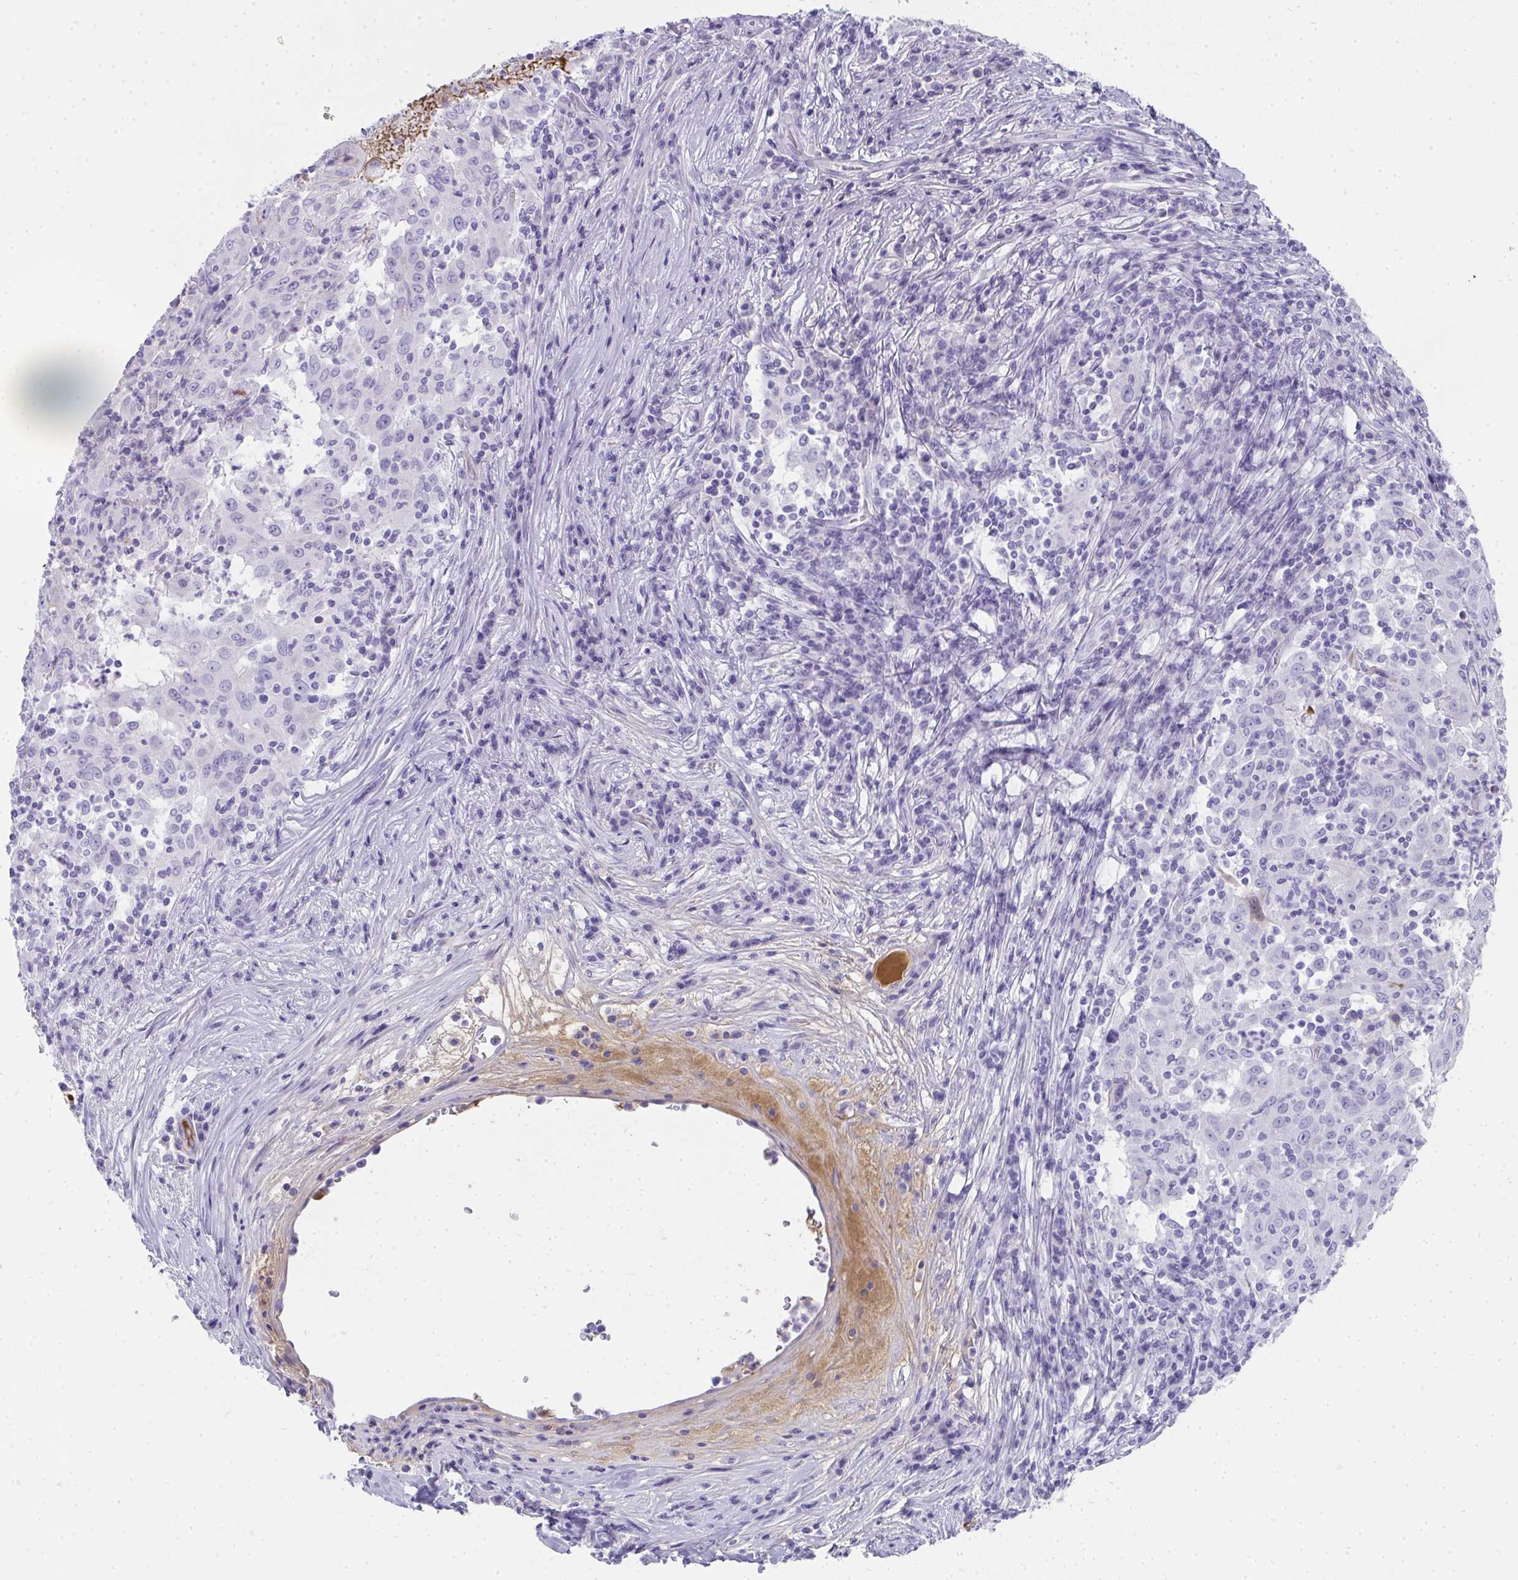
{"staining": {"intensity": "negative", "quantity": "none", "location": "none"}, "tissue": "pancreatic cancer", "cell_type": "Tumor cells", "image_type": "cancer", "snomed": [{"axis": "morphology", "description": "Adenocarcinoma, NOS"}, {"axis": "topography", "description": "Pancreas"}], "caption": "Immunohistochemistry (IHC) image of neoplastic tissue: human pancreatic adenocarcinoma stained with DAB exhibits no significant protein positivity in tumor cells.", "gene": "ZSWIM3", "patient": {"sex": "male", "age": 63}}